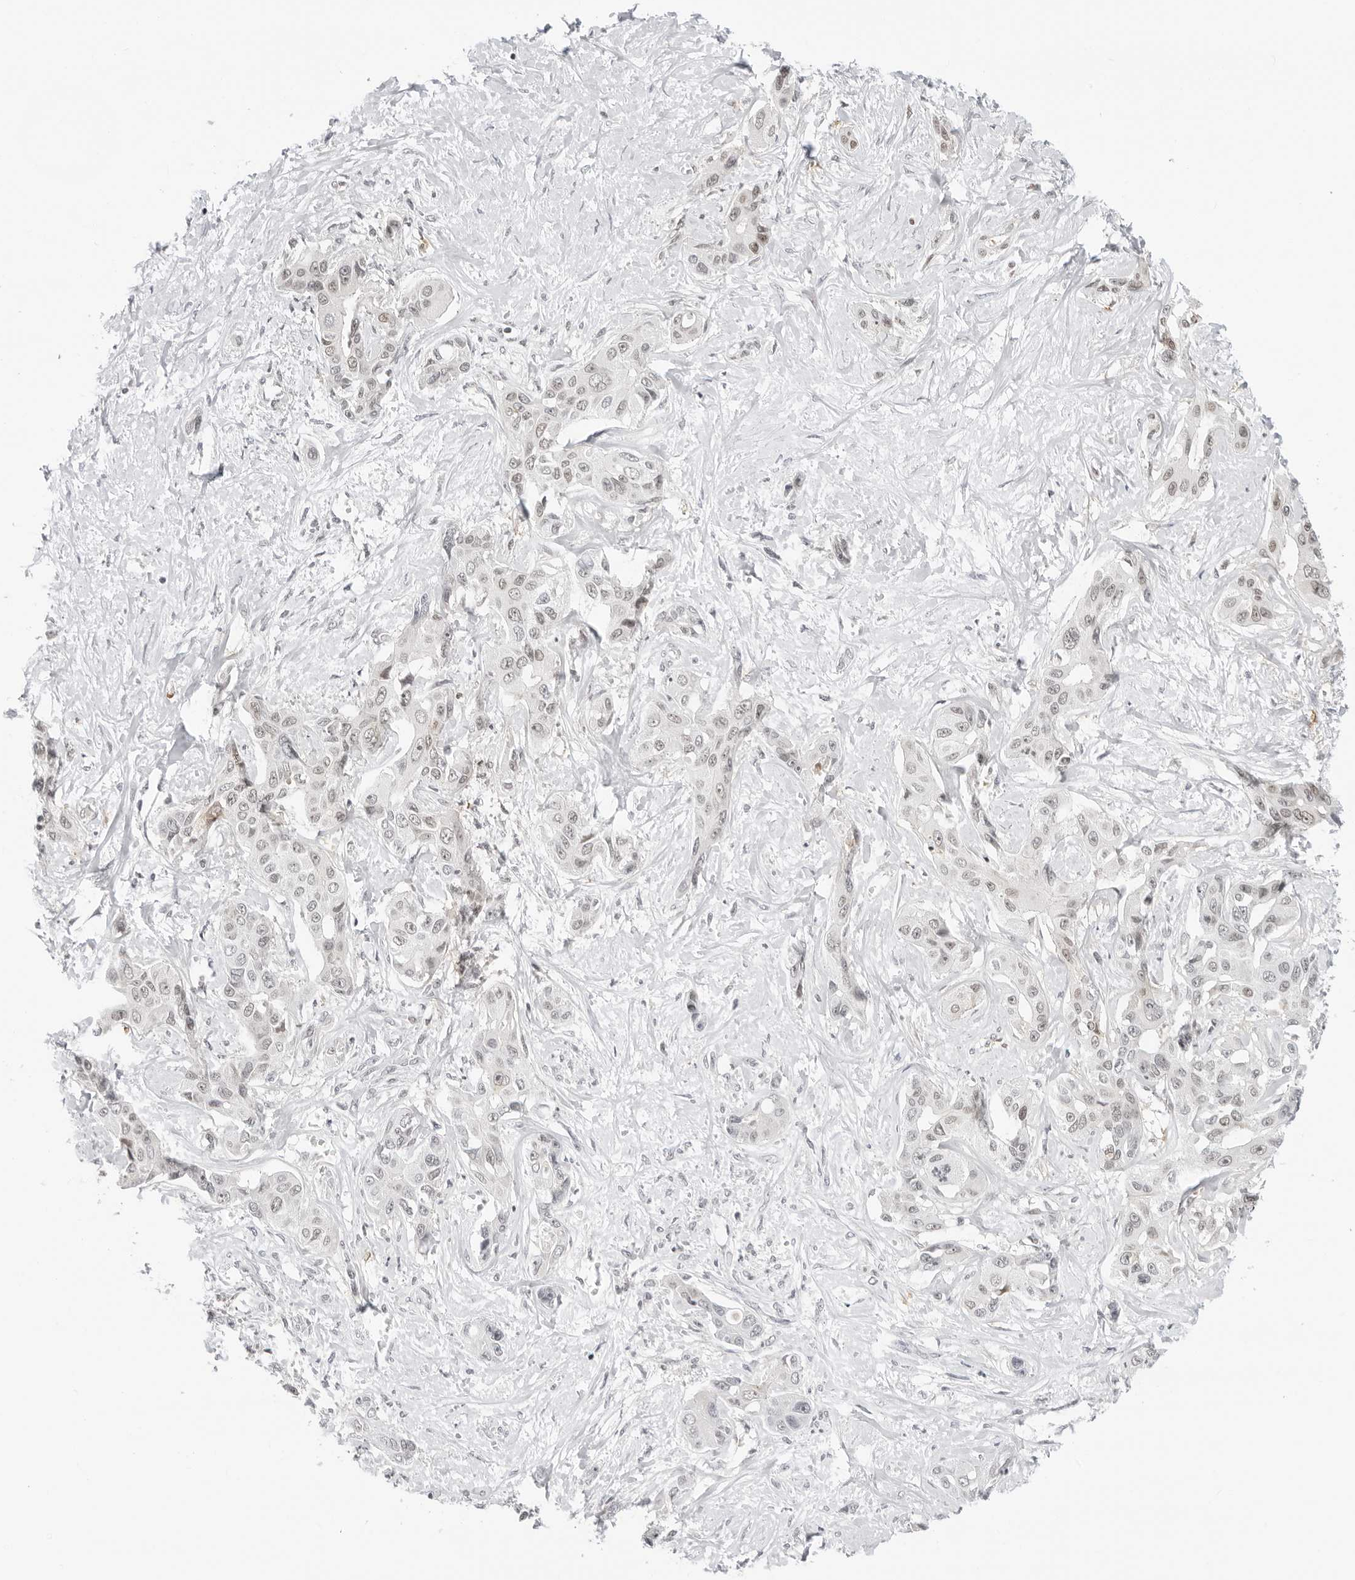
{"staining": {"intensity": "weak", "quantity": "25%-75%", "location": "nuclear"}, "tissue": "liver cancer", "cell_type": "Tumor cells", "image_type": "cancer", "snomed": [{"axis": "morphology", "description": "Cholangiocarcinoma"}, {"axis": "topography", "description": "Liver"}], "caption": "Human liver cancer stained with a protein marker demonstrates weak staining in tumor cells.", "gene": "MSH6", "patient": {"sex": "male", "age": 59}}